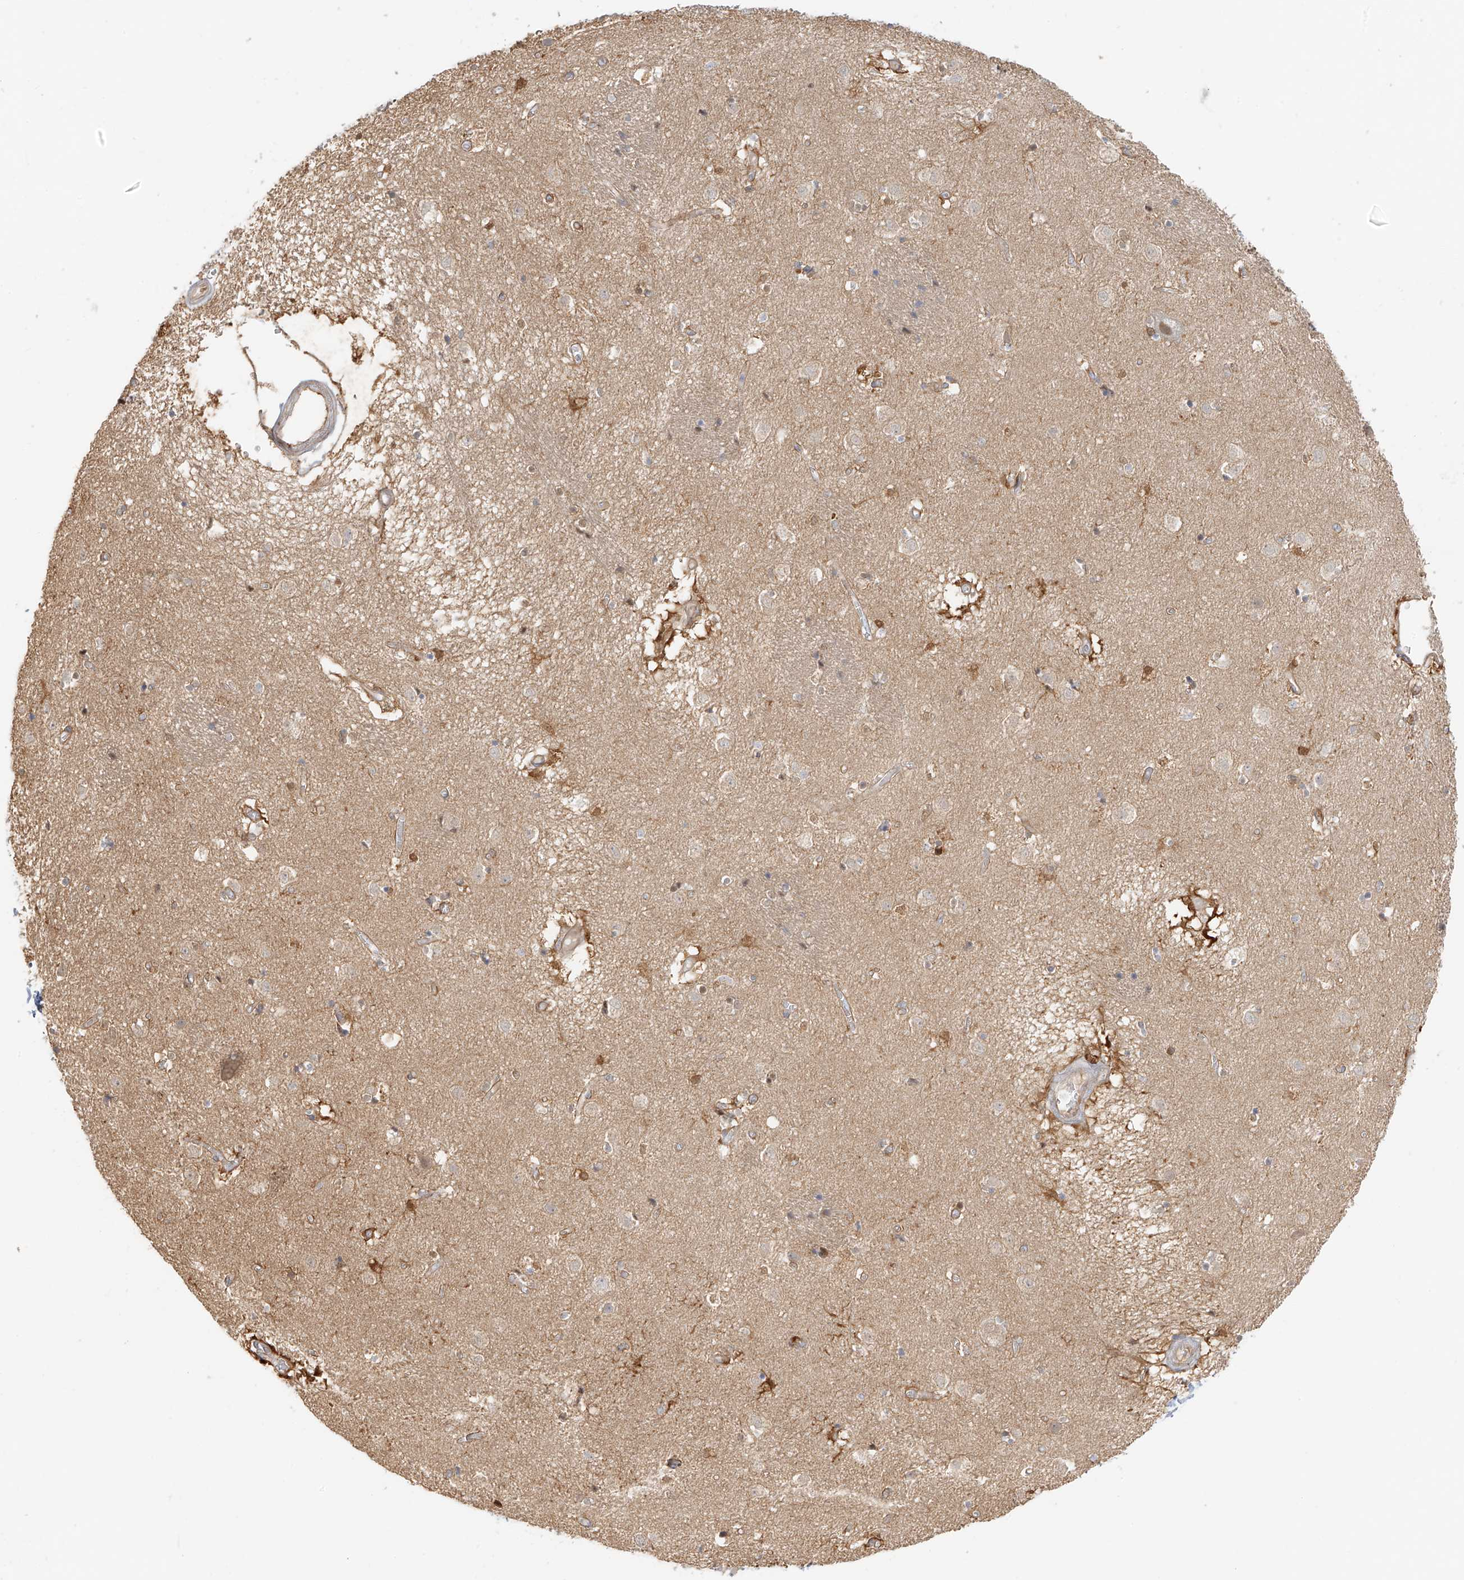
{"staining": {"intensity": "moderate", "quantity": "<25%", "location": "cytoplasmic/membranous,nuclear"}, "tissue": "caudate", "cell_type": "Glial cells", "image_type": "normal", "snomed": [{"axis": "morphology", "description": "Normal tissue, NOS"}, {"axis": "topography", "description": "Lateral ventricle wall"}], "caption": "Protein expression analysis of unremarkable human caudate reveals moderate cytoplasmic/membranous,nuclear positivity in about <25% of glial cells.", "gene": "UPK1B", "patient": {"sex": "male", "age": 70}}